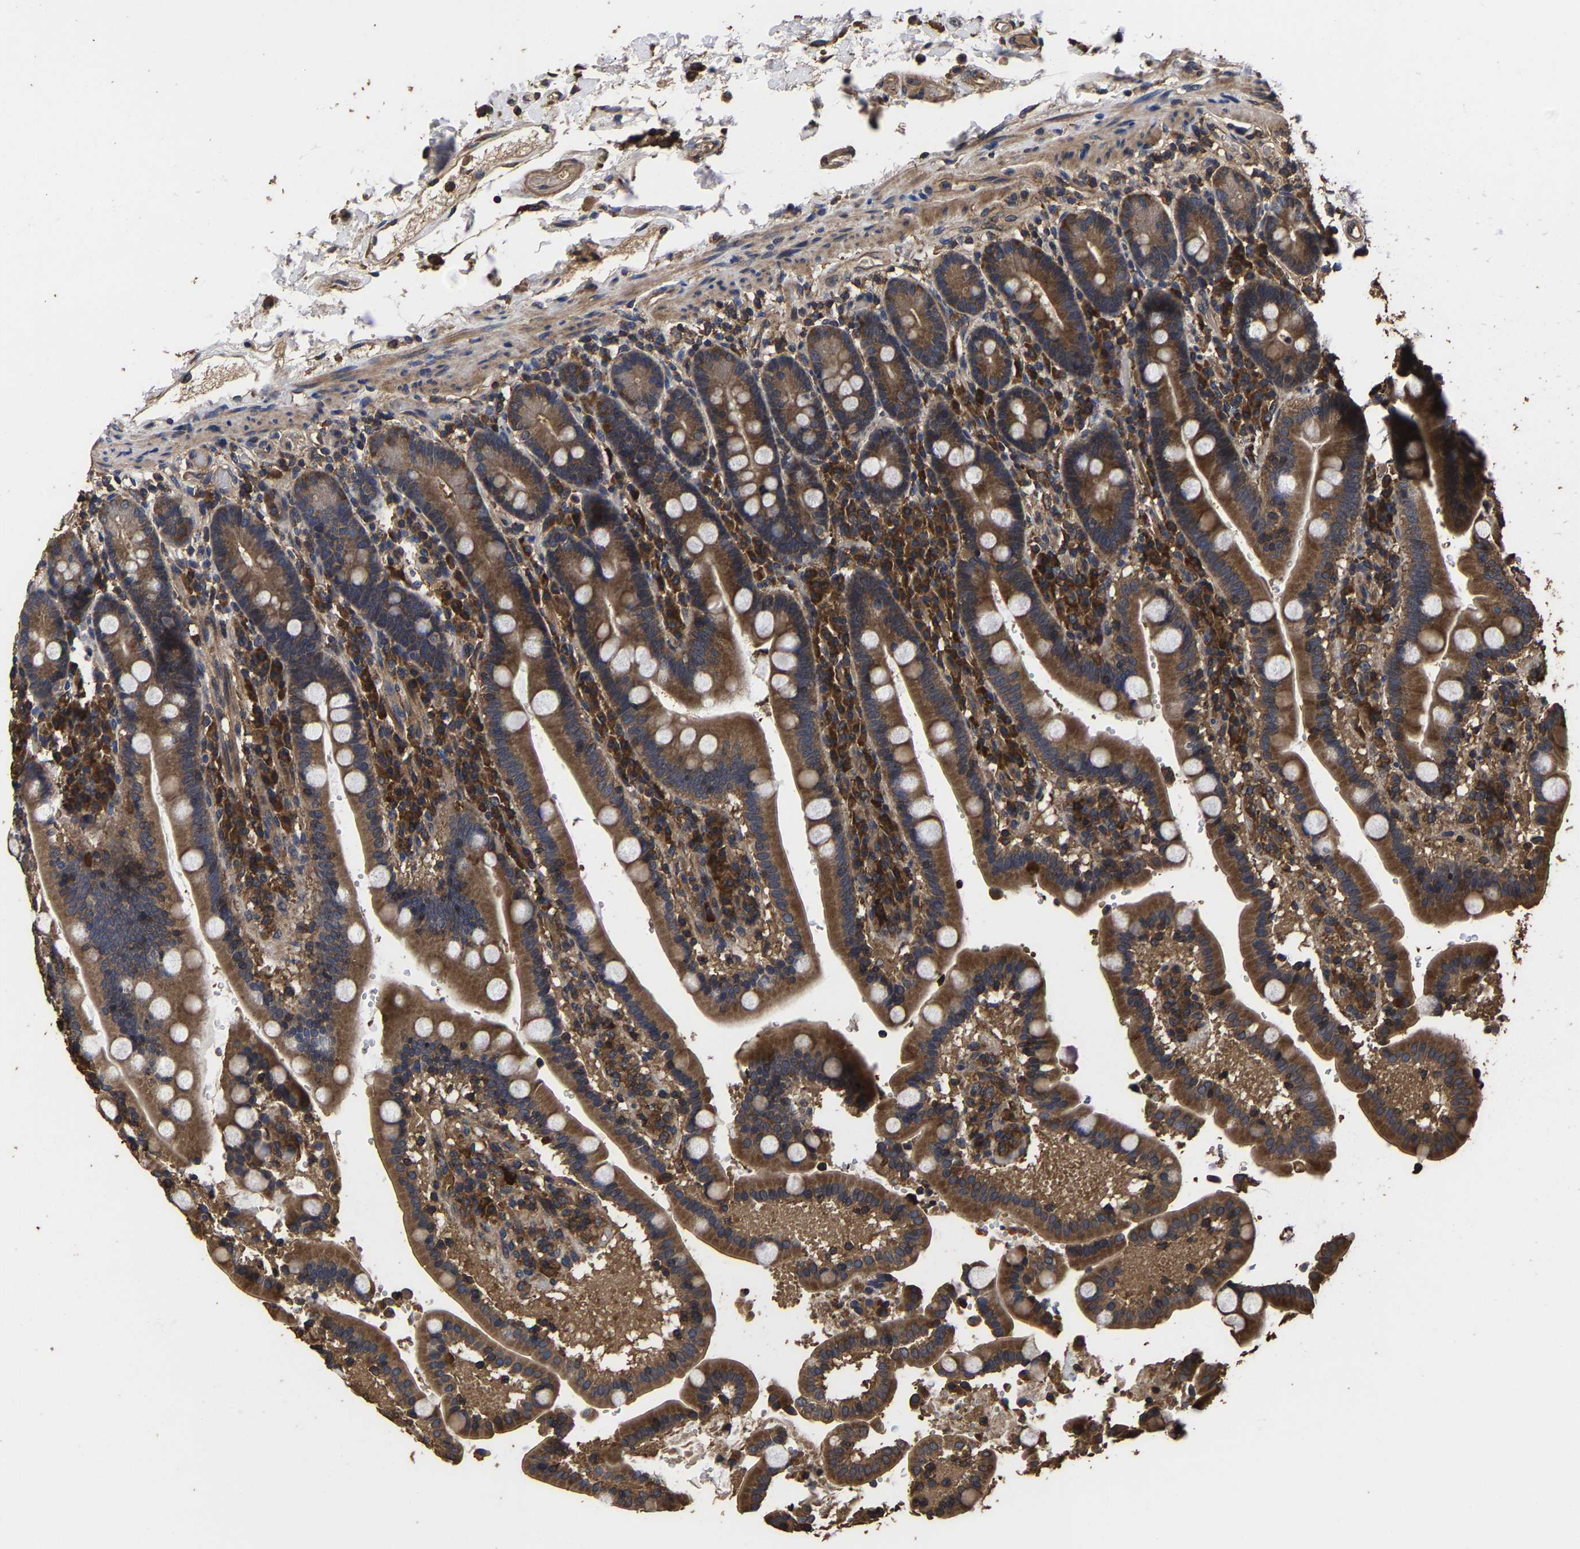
{"staining": {"intensity": "strong", "quantity": ">75%", "location": "cytoplasmic/membranous"}, "tissue": "duodenum", "cell_type": "Glandular cells", "image_type": "normal", "snomed": [{"axis": "morphology", "description": "Normal tissue, NOS"}, {"axis": "topography", "description": "Small intestine, NOS"}], "caption": "Duodenum stained with immunohistochemistry exhibits strong cytoplasmic/membranous expression in about >75% of glandular cells.", "gene": "ITCH", "patient": {"sex": "female", "age": 71}}